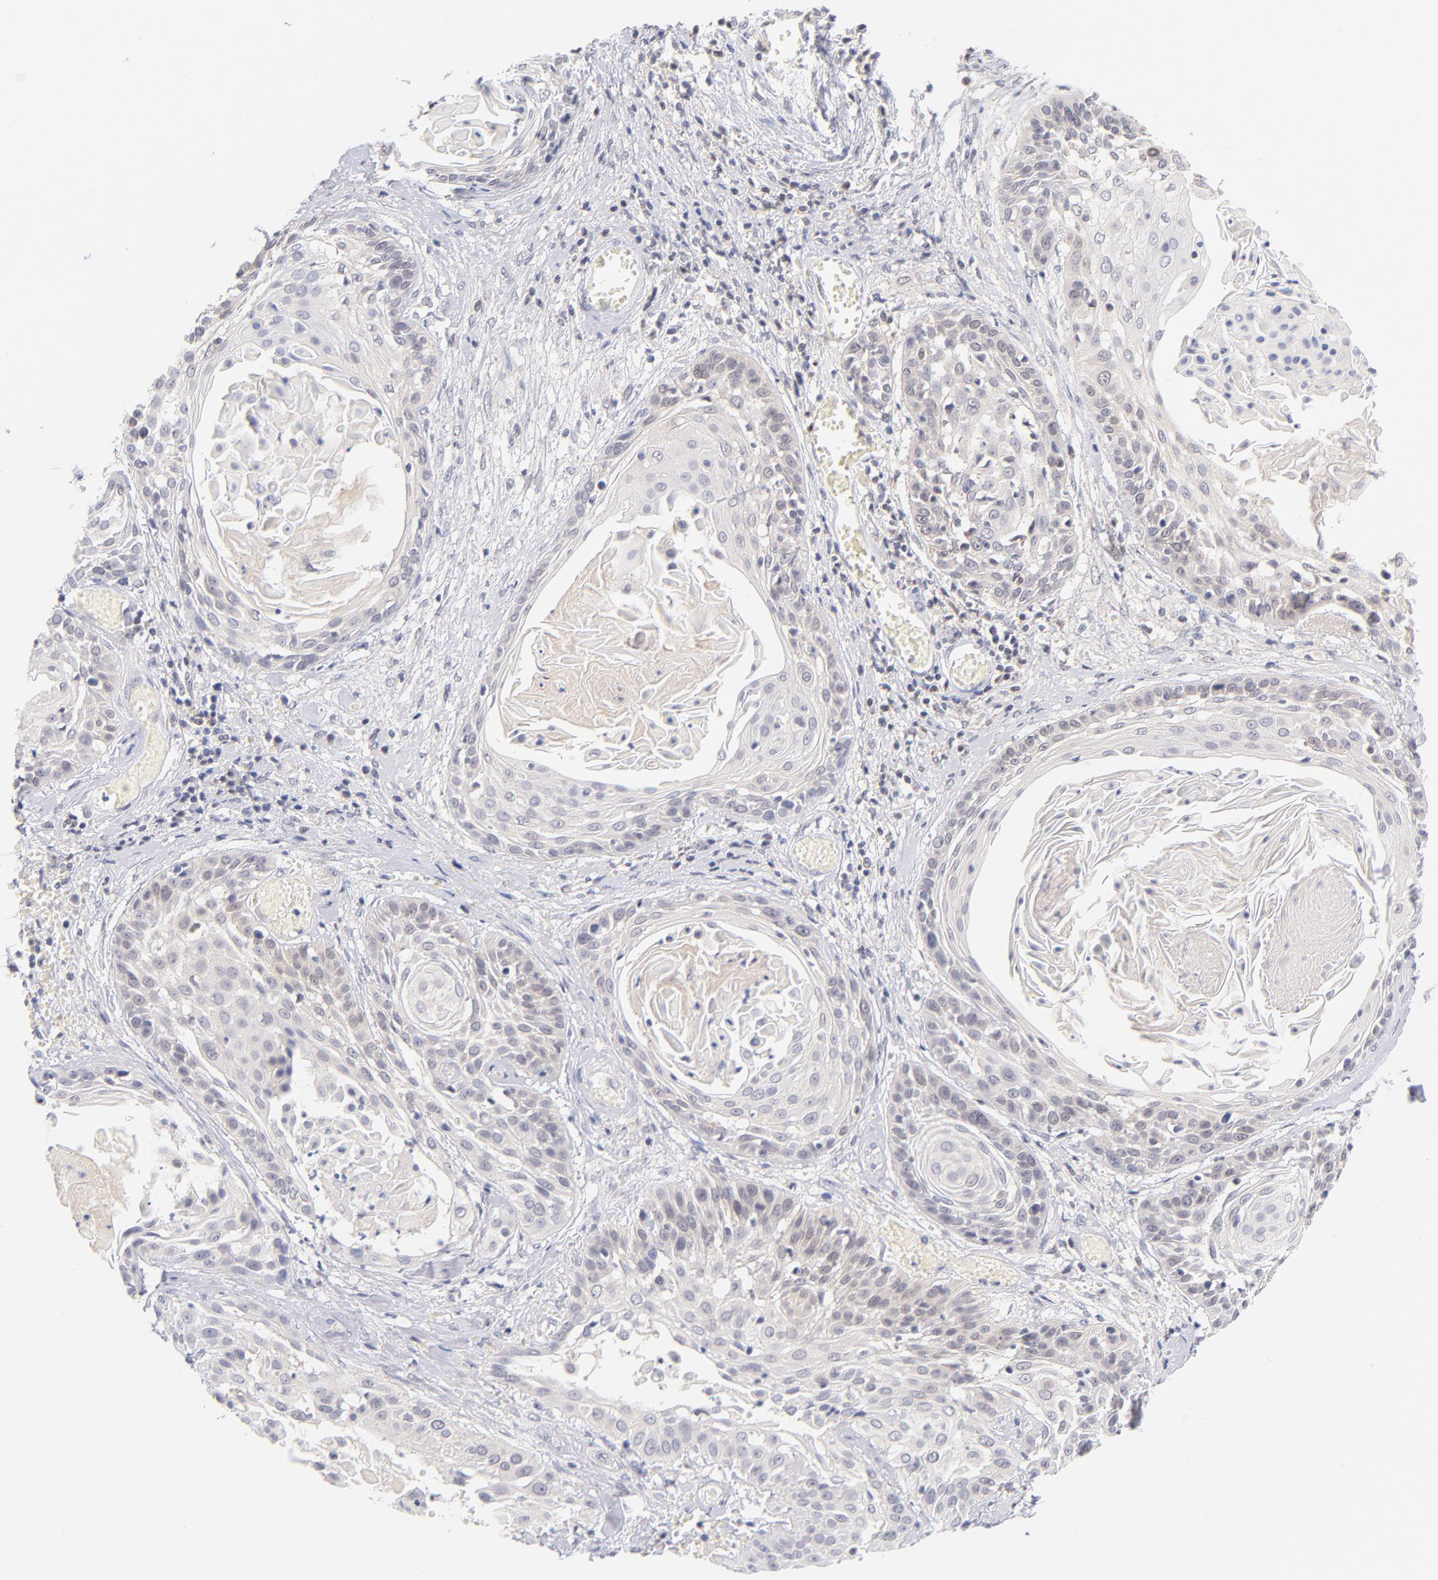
{"staining": {"intensity": "negative", "quantity": "none", "location": "none"}, "tissue": "cervical cancer", "cell_type": "Tumor cells", "image_type": "cancer", "snomed": [{"axis": "morphology", "description": "Squamous cell carcinoma, NOS"}, {"axis": "topography", "description": "Cervix"}], "caption": "An immunohistochemistry image of cervical cancer is shown. There is no staining in tumor cells of cervical cancer.", "gene": "CASP6", "patient": {"sex": "female", "age": 57}}